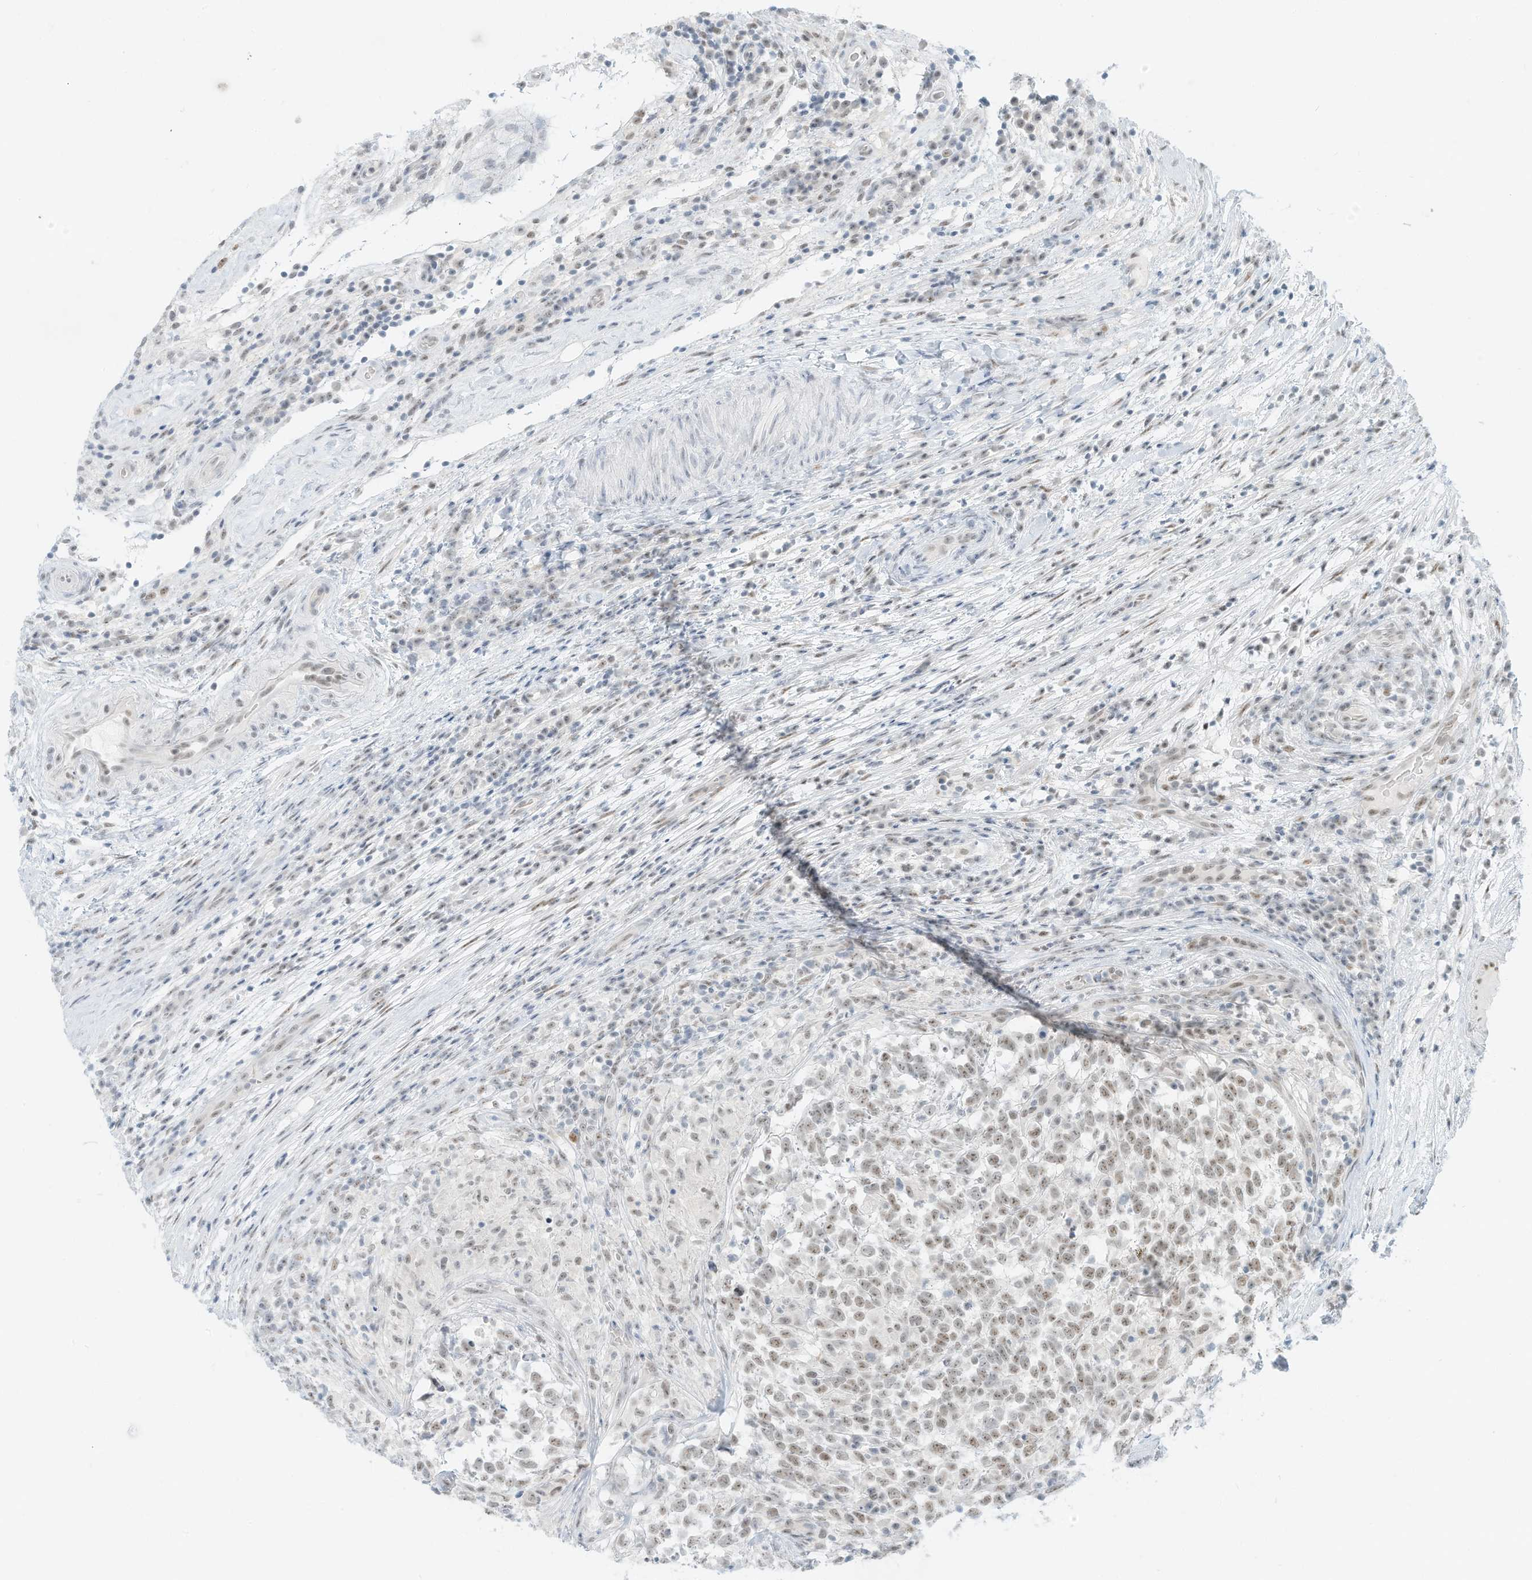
{"staining": {"intensity": "weak", "quantity": ">75%", "location": "nuclear"}, "tissue": "testis cancer", "cell_type": "Tumor cells", "image_type": "cancer", "snomed": [{"axis": "morphology", "description": "Carcinoma, Embryonal, NOS"}, {"axis": "topography", "description": "Testis"}], "caption": "Tumor cells display low levels of weak nuclear expression in approximately >75% of cells in human testis cancer (embryonal carcinoma).", "gene": "PGC", "patient": {"sex": "male", "age": 26}}